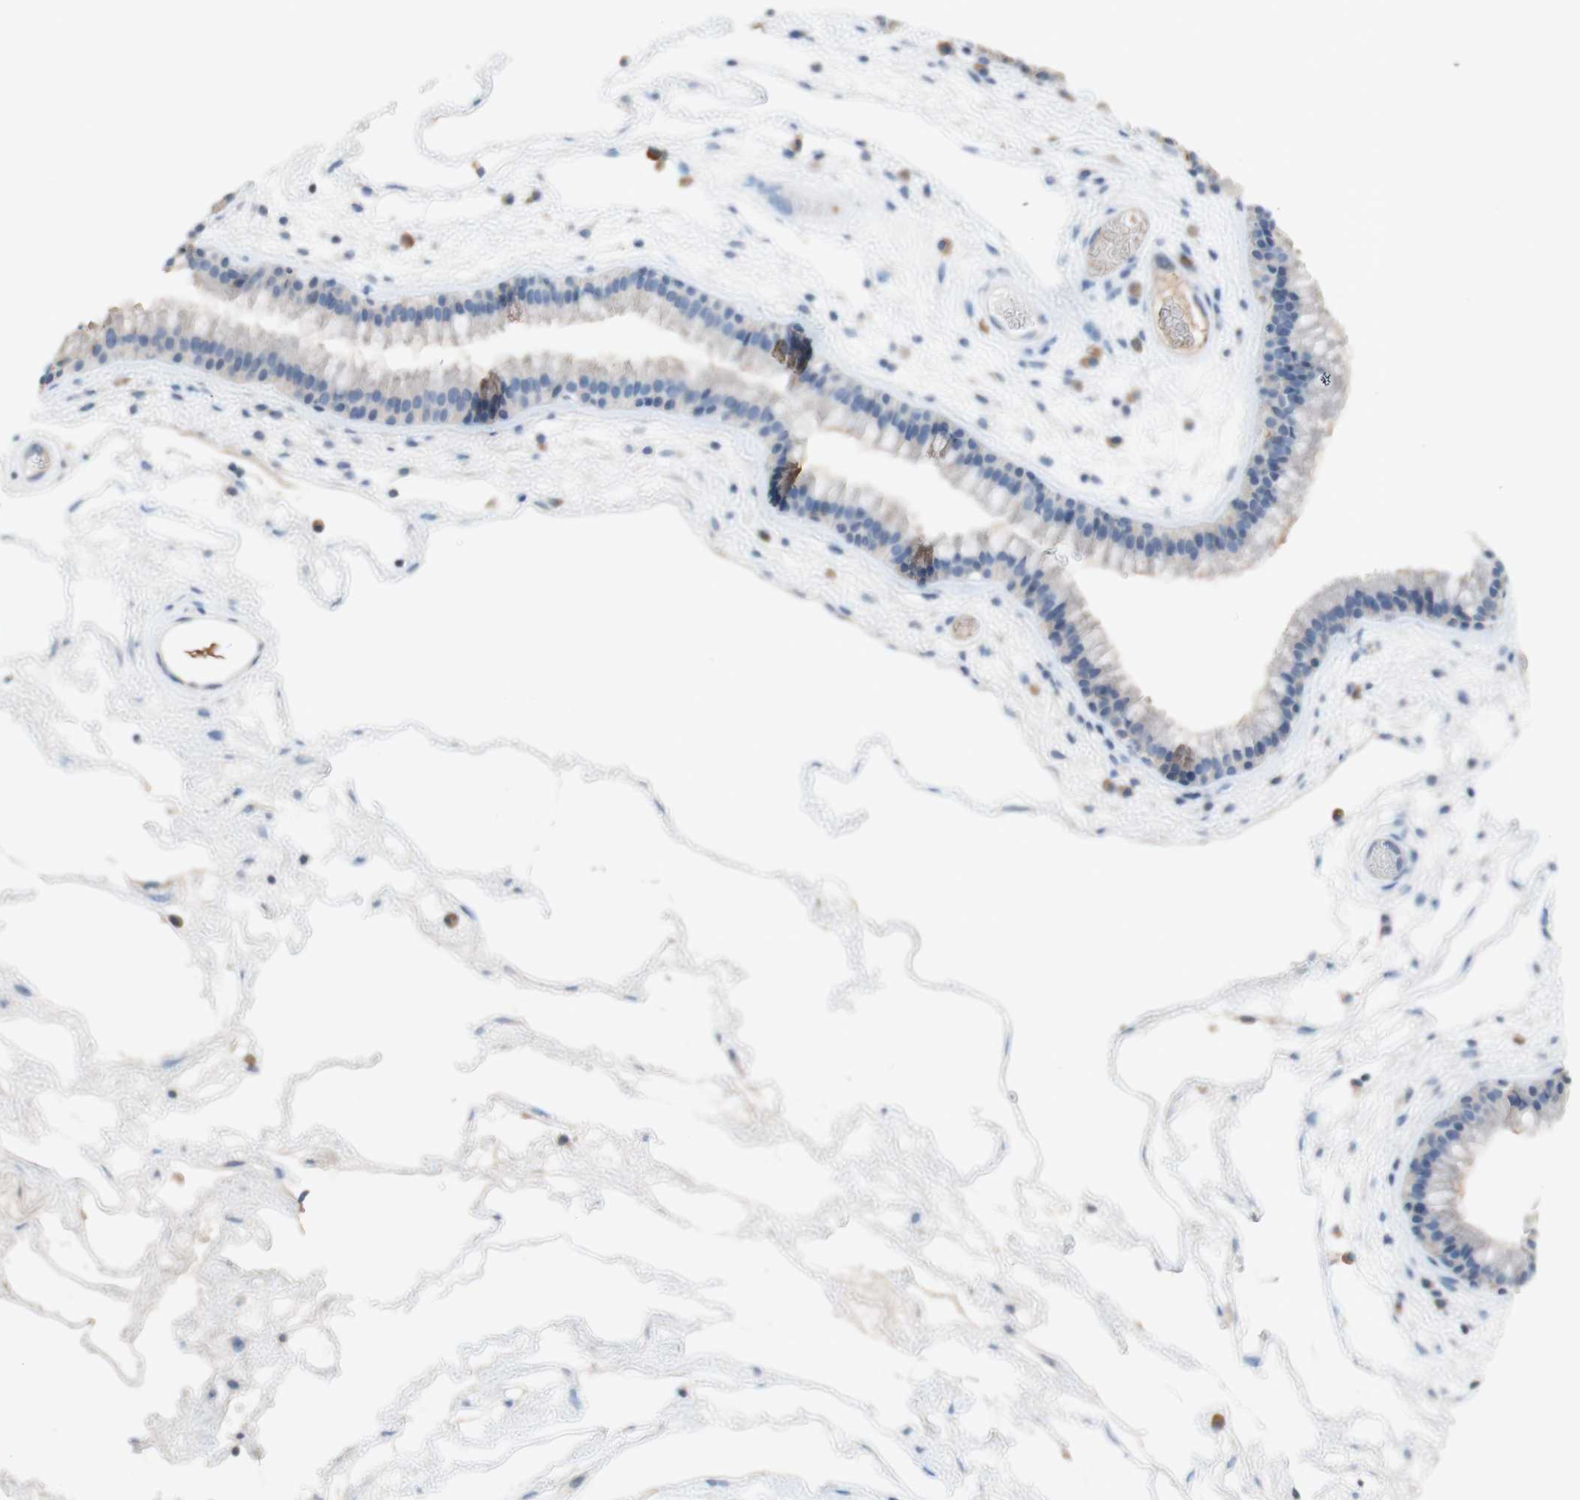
{"staining": {"intensity": "weak", "quantity": ">75%", "location": "cytoplasmic/membranous"}, "tissue": "nasopharynx", "cell_type": "Respiratory epithelial cells", "image_type": "normal", "snomed": [{"axis": "morphology", "description": "Normal tissue, NOS"}, {"axis": "morphology", "description": "Inflammation, NOS"}, {"axis": "topography", "description": "Nasopharynx"}], "caption": "This photomicrograph shows IHC staining of benign nasopharynx, with low weak cytoplasmic/membranous positivity in approximately >75% of respiratory epithelial cells.", "gene": "PACSIN1", "patient": {"sex": "male", "age": 48}}